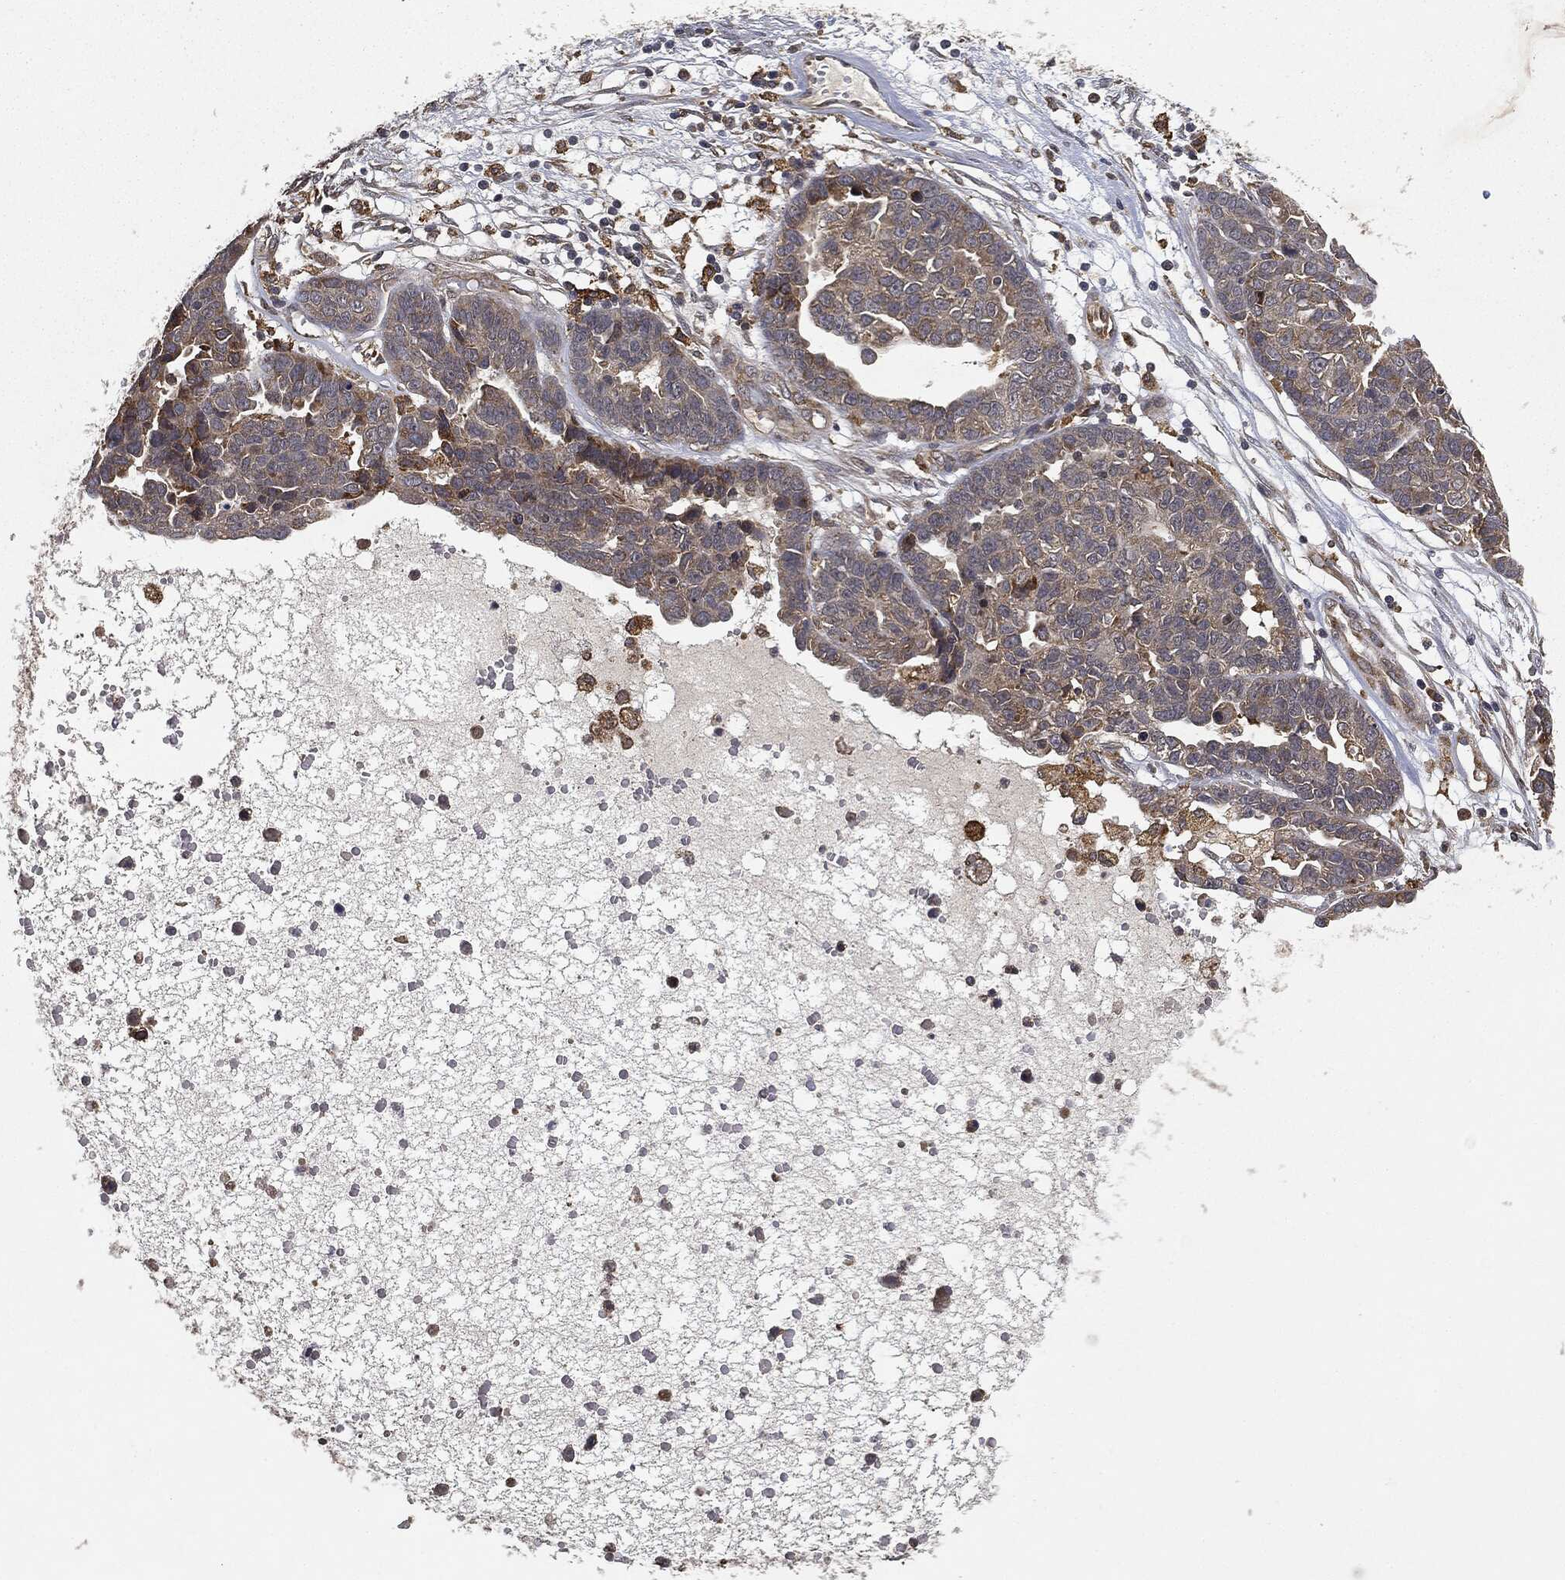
{"staining": {"intensity": "weak", "quantity": "25%-75%", "location": "cytoplasmic/membranous"}, "tissue": "ovarian cancer", "cell_type": "Tumor cells", "image_type": "cancer", "snomed": [{"axis": "morphology", "description": "Cystadenocarcinoma, serous, NOS"}, {"axis": "topography", "description": "Ovary"}], "caption": "Immunohistochemistry (DAB (3,3'-diaminobenzidine)) staining of ovarian cancer (serous cystadenocarcinoma) reveals weak cytoplasmic/membranous protein staining in approximately 25%-75% of tumor cells.", "gene": "MIER2", "patient": {"sex": "female", "age": 87}}